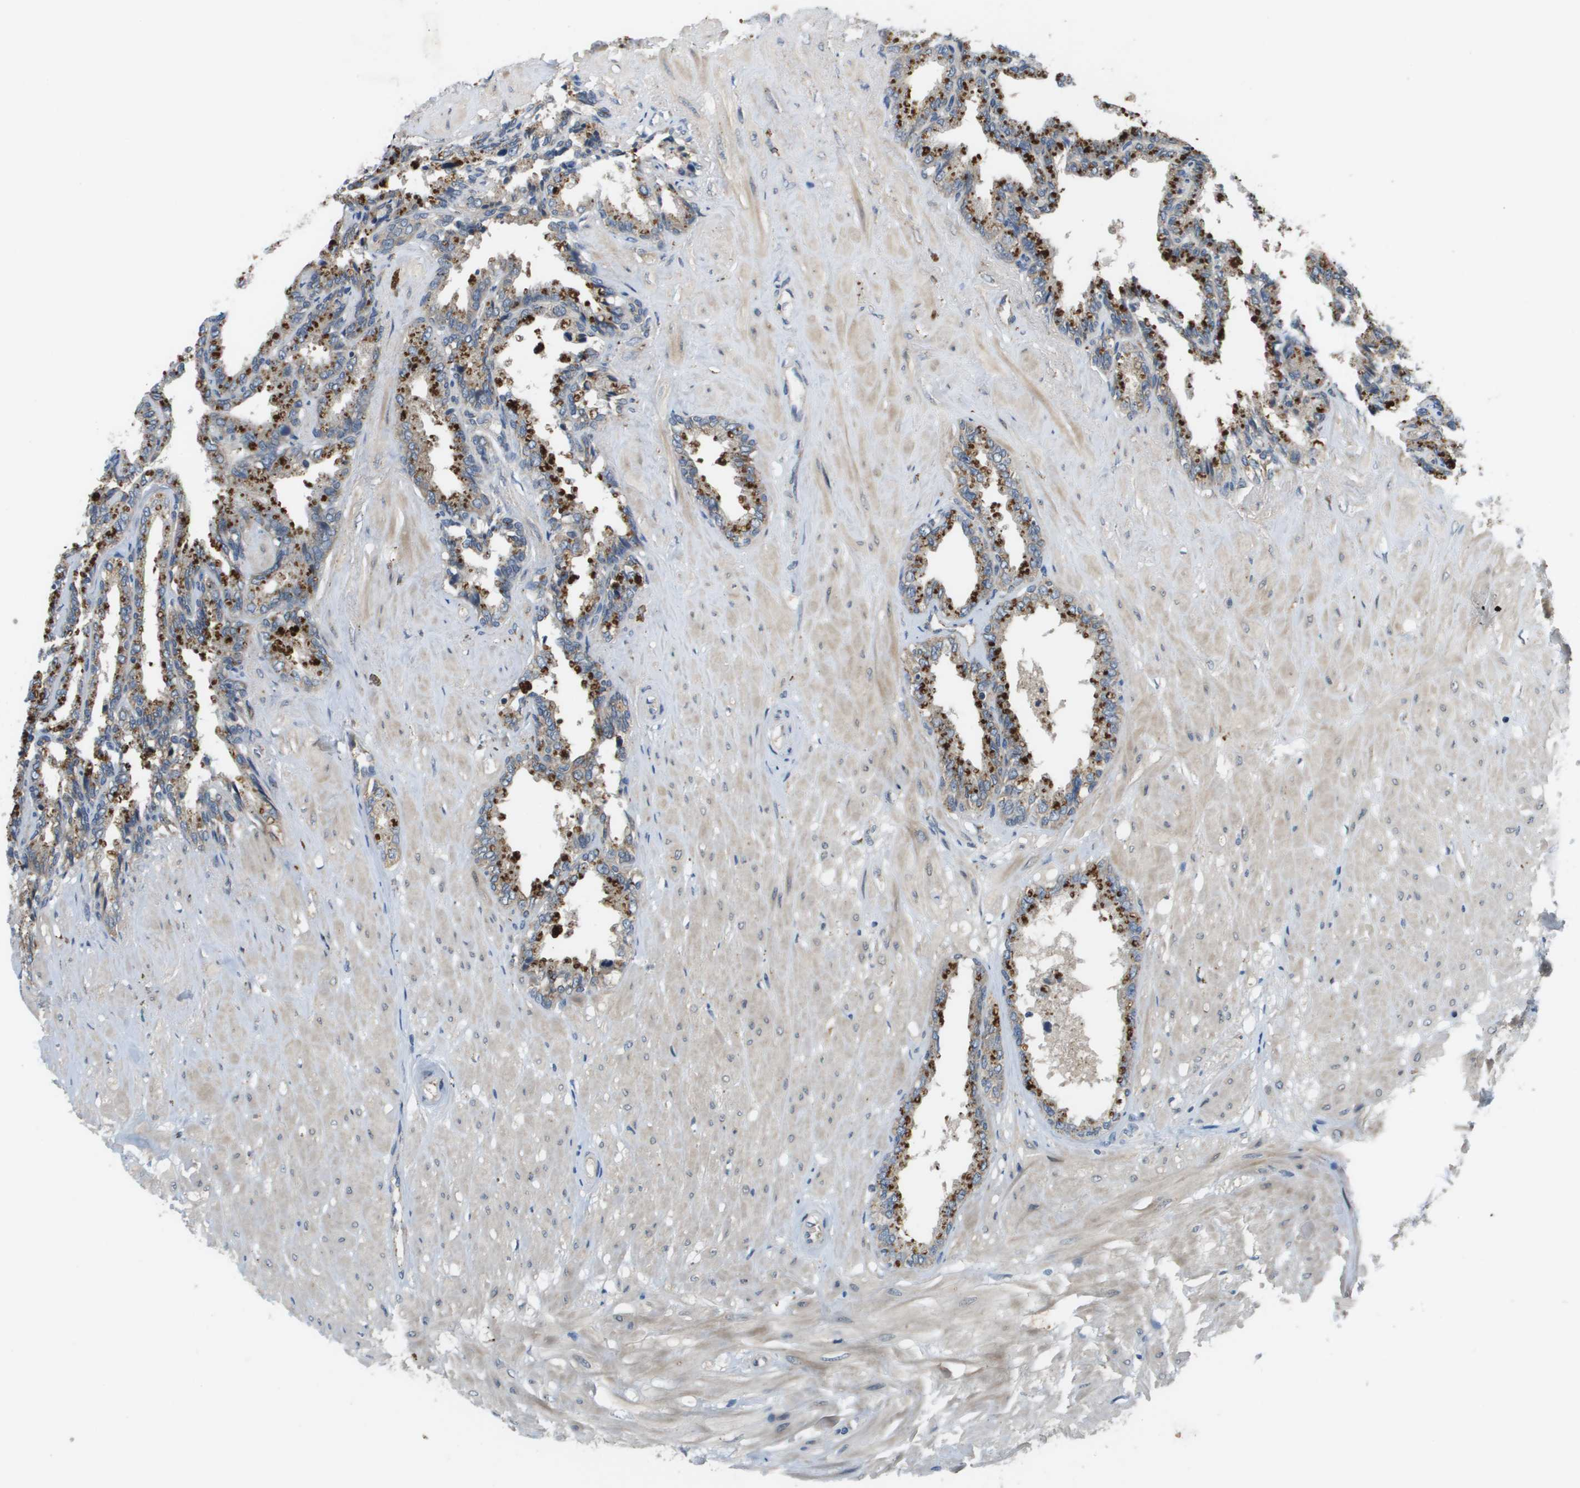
{"staining": {"intensity": "strong", "quantity": "25%-75%", "location": "cytoplasmic/membranous"}, "tissue": "seminal vesicle", "cell_type": "Glandular cells", "image_type": "normal", "snomed": [{"axis": "morphology", "description": "Normal tissue, NOS"}, {"axis": "topography", "description": "Seminal veicle"}], "caption": "Immunohistochemistry photomicrograph of normal seminal vesicle stained for a protein (brown), which shows high levels of strong cytoplasmic/membranous expression in about 25%-75% of glandular cells.", "gene": "SLC25A20", "patient": {"sex": "male", "age": 46}}